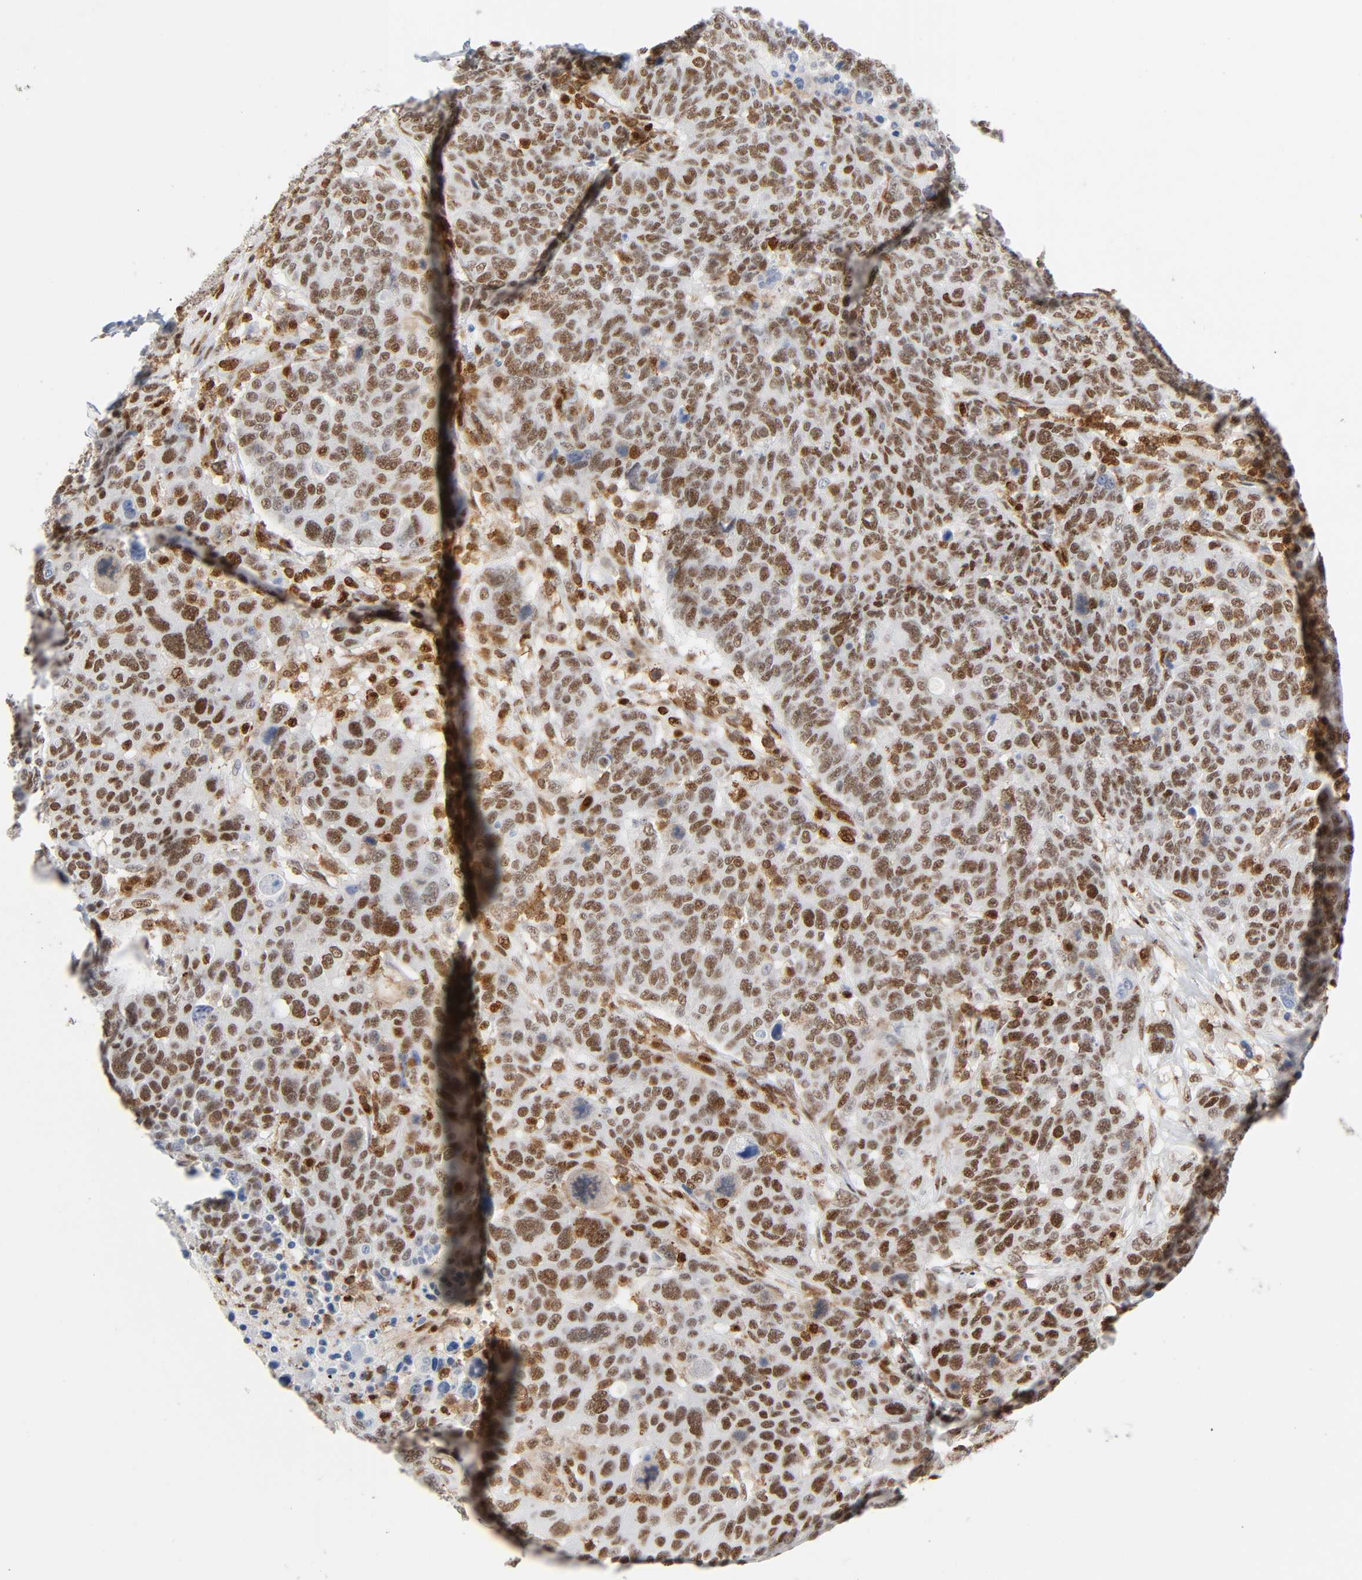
{"staining": {"intensity": "moderate", "quantity": ">75%", "location": "nuclear"}, "tissue": "breast cancer", "cell_type": "Tumor cells", "image_type": "cancer", "snomed": [{"axis": "morphology", "description": "Duct carcinoma"}, {"axis": "topography", "description": "Breast"}], "caption": "IHC image of breast cancer stained for a protein (brown), which shows medium levels of moderate nuclear staining in approximately >75% of tumor cells.", "gene": "WAS", "patient": {"sex": "female", "age": 37}}